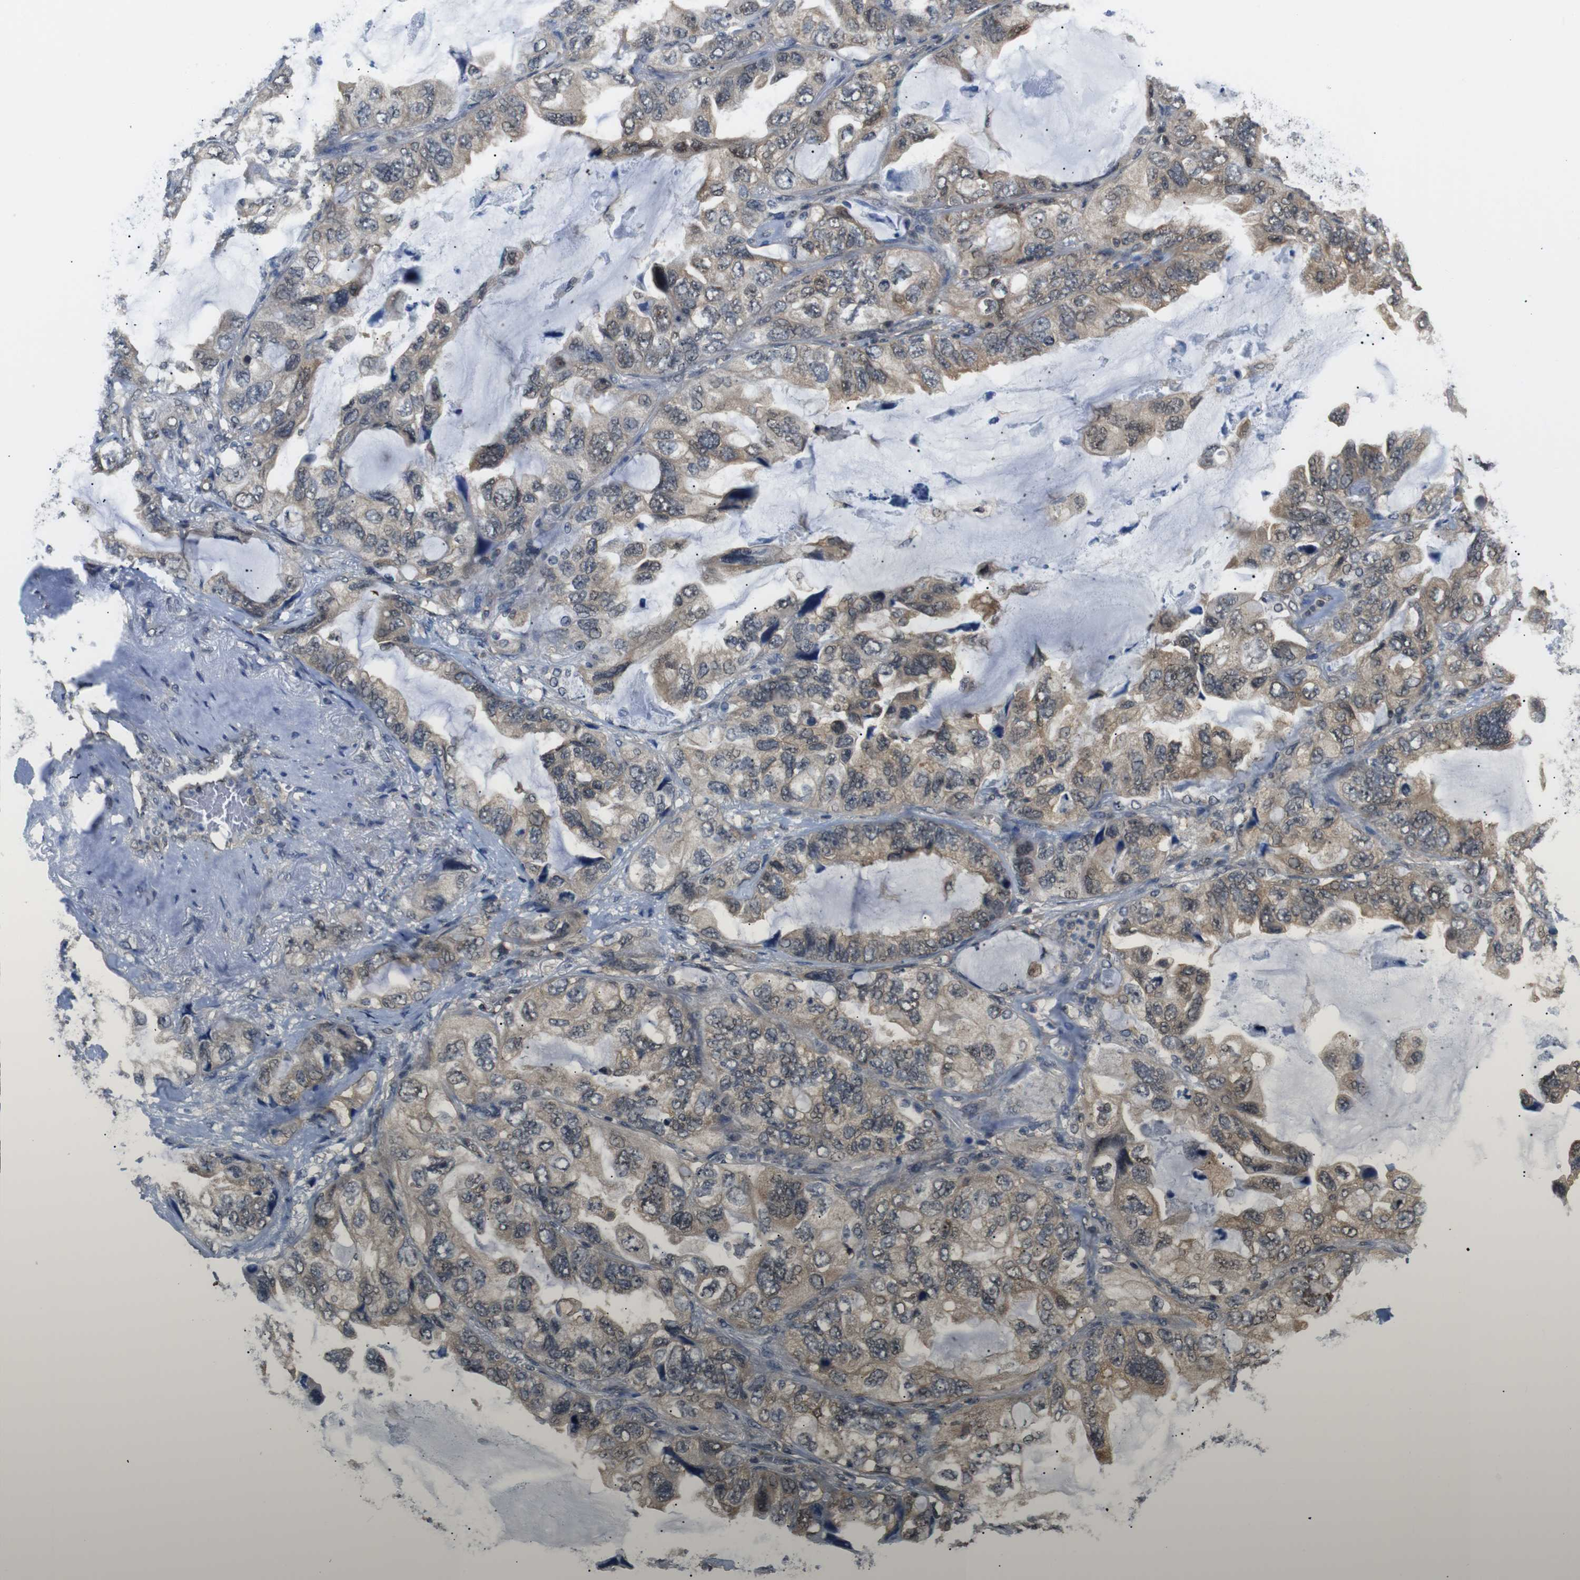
{"staining": {"intensity": "moderate", "quantity": ">75%", "location": "cytoplasmic/membranous"}, "tissue": "lung cancer", "cell_type": "Tumor cells", "image_type": "cancer", "snomed": [{"axis": "morphology", "description": "Squamous cell carcinoma, NOS"}, {"axis": "topography", "description": "Lung"}], "caption": "Moderate cytoplasmic/membranous protein expression is present in about >75% of tumor cells in lung cancer (squamous cell carcinoma).", "gene": "UBXN1", "patient": {"sex": "female", "age": 73}}